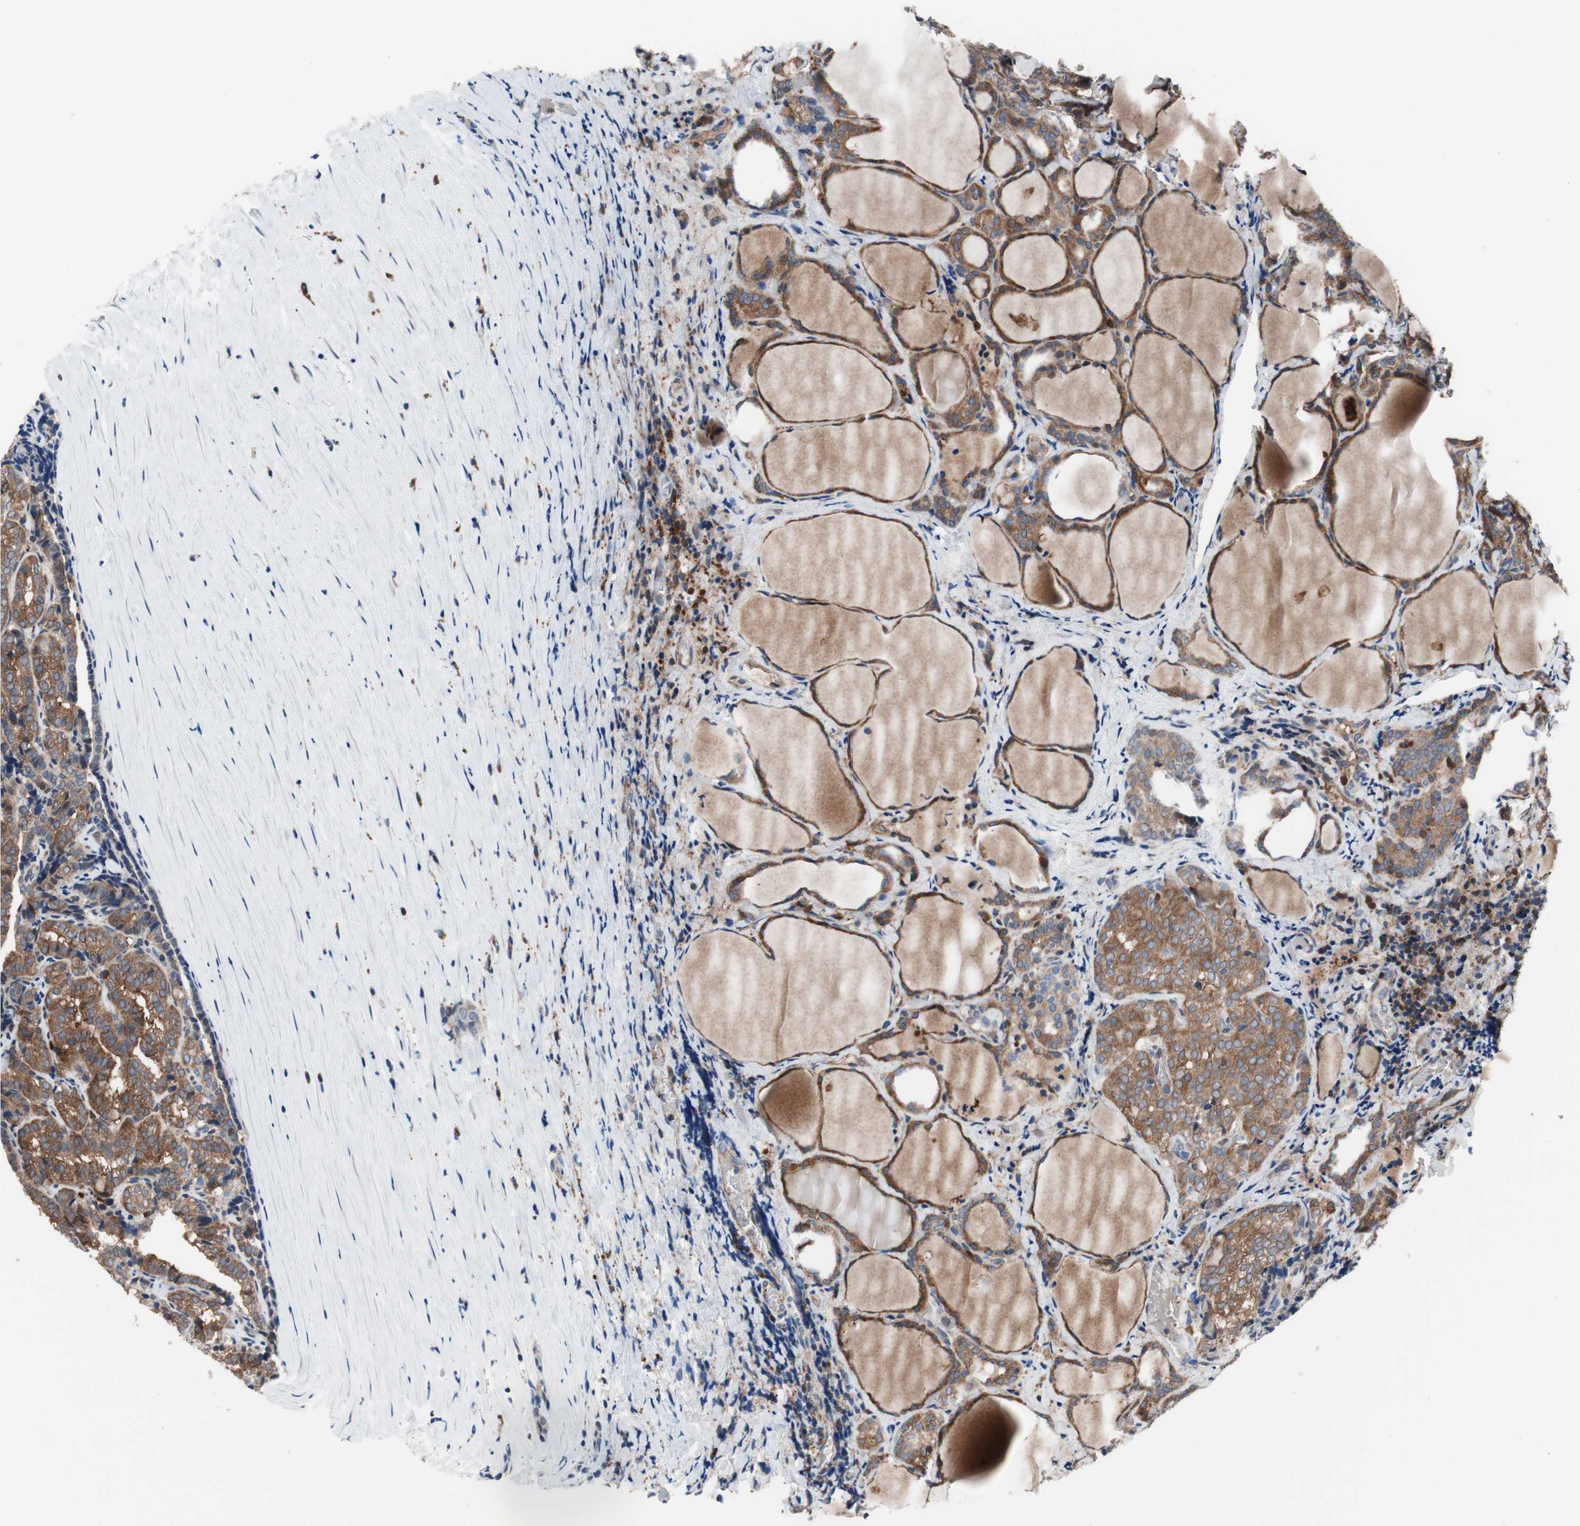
{"staining": {"intensity": "strong", "quantity": ">75%", "location": "cytoplasmic/membranous"}, "tissue": "thyroid cancer", "cell_type": "Tumor cells", "image_type": "cancer", "snomed": [{"axis": "morphology", "description": "Normal tissue, NOS"}, {"axis": "morphology", "description": "Papillary adenocarcinoma, NOS"}, {"axis": "topography", "description": "Thyroid gland"}], "caption": "IHC of human papillary adenocarcinoma (thyroid) exhibits high levels of strong cytoplasmic/membranous expression in approximately >75% of tumor cells. Nuclei are stained in blue.", "gene": "PRDX2", "patient": {"sex": "female", "age": 30}}